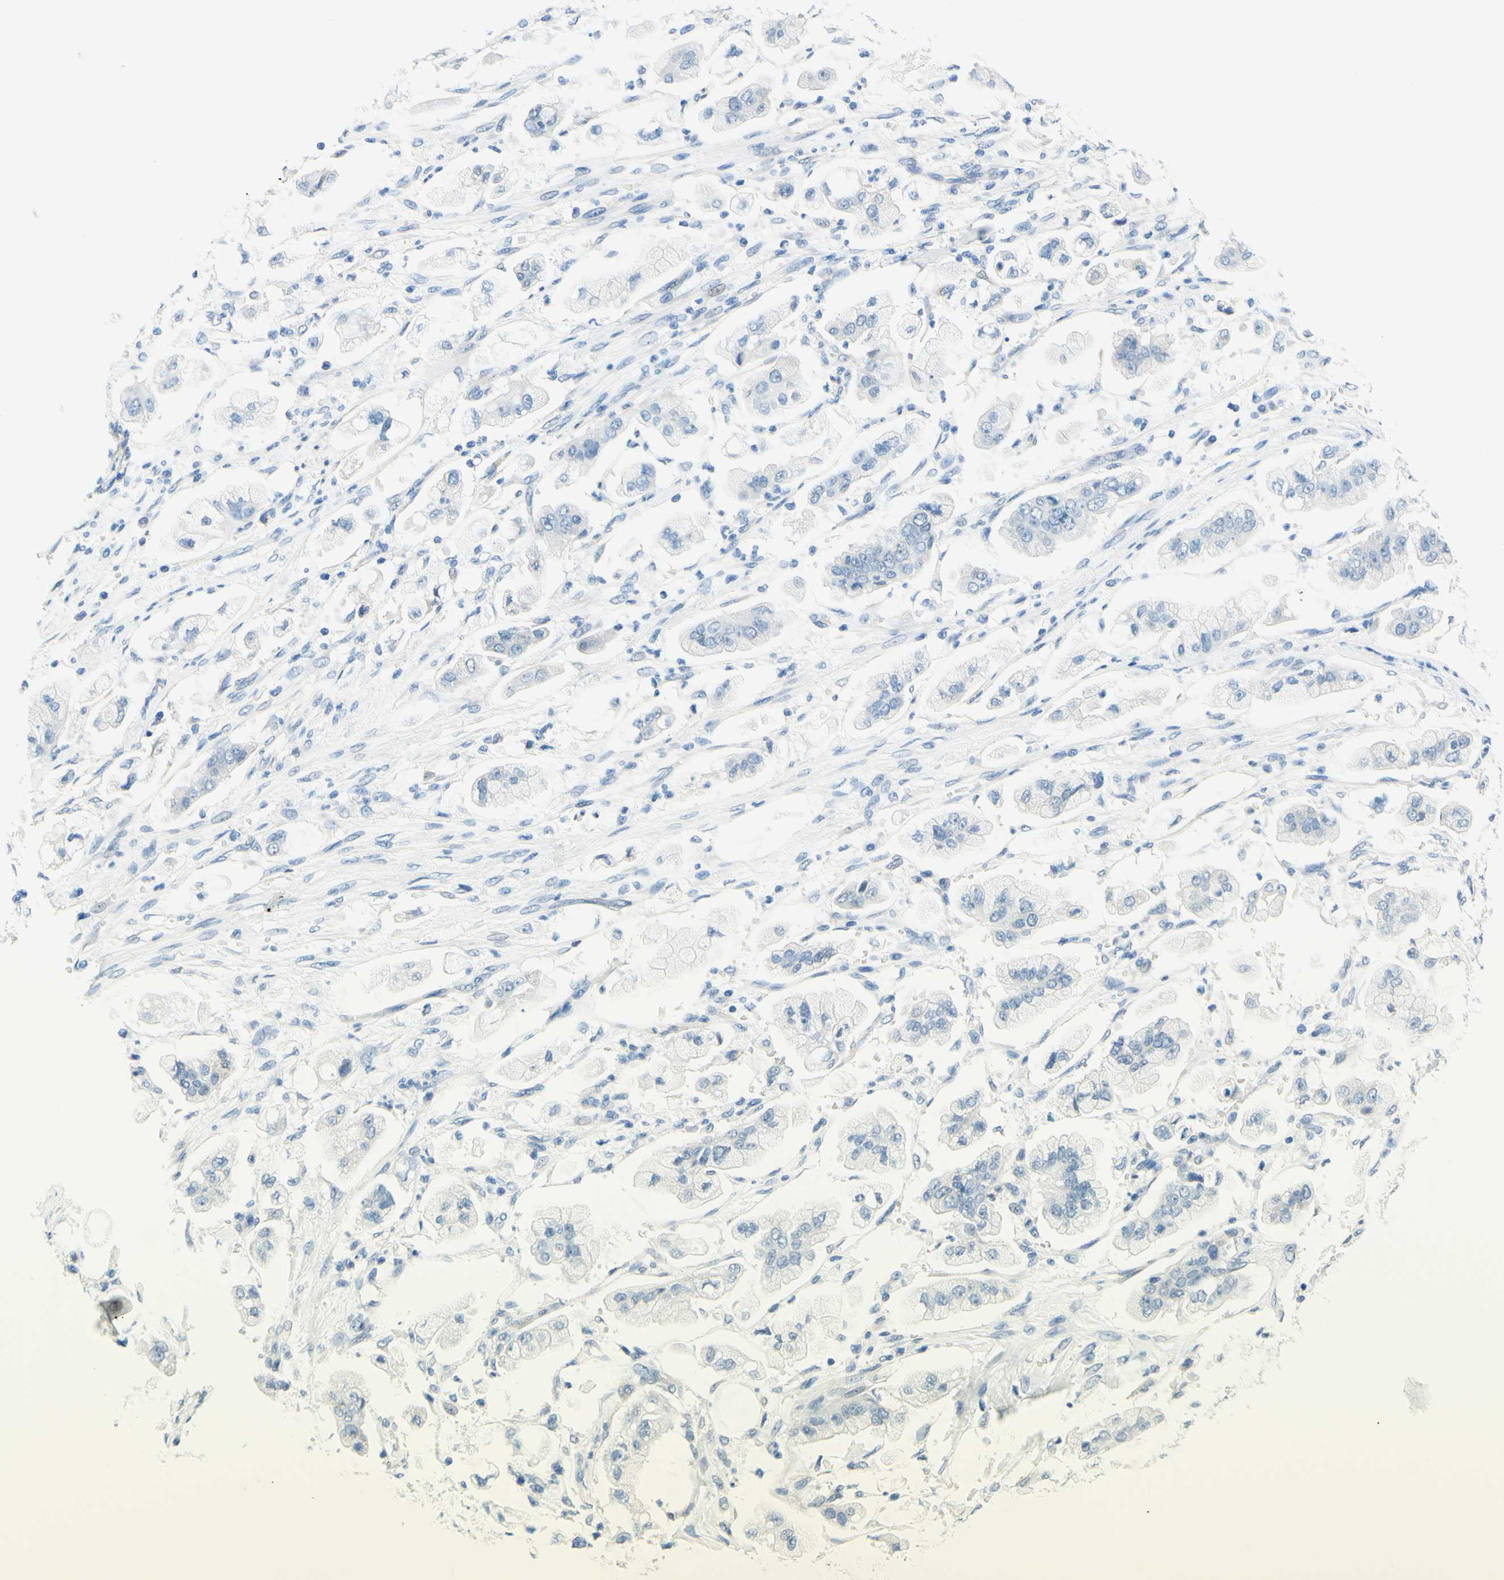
{"staining": {"intensity": "negative", "quantity": "none", "location": "none"}, "tissue": "stomach cancer", "cell_type": "Tumor cells", "image_type": "cancer", "snomed": [{"axis": "morphology", "description": "Adenocarcinoma, NOS"}, {"axis": "topography", "description": "Stomach"}], "caption": "Adenocarcinoma (stomach) stained for a protein using IHC shows no staining tumor cells.", "gene": "PASD1", "patient": {"sex": "male", "age": 62}}